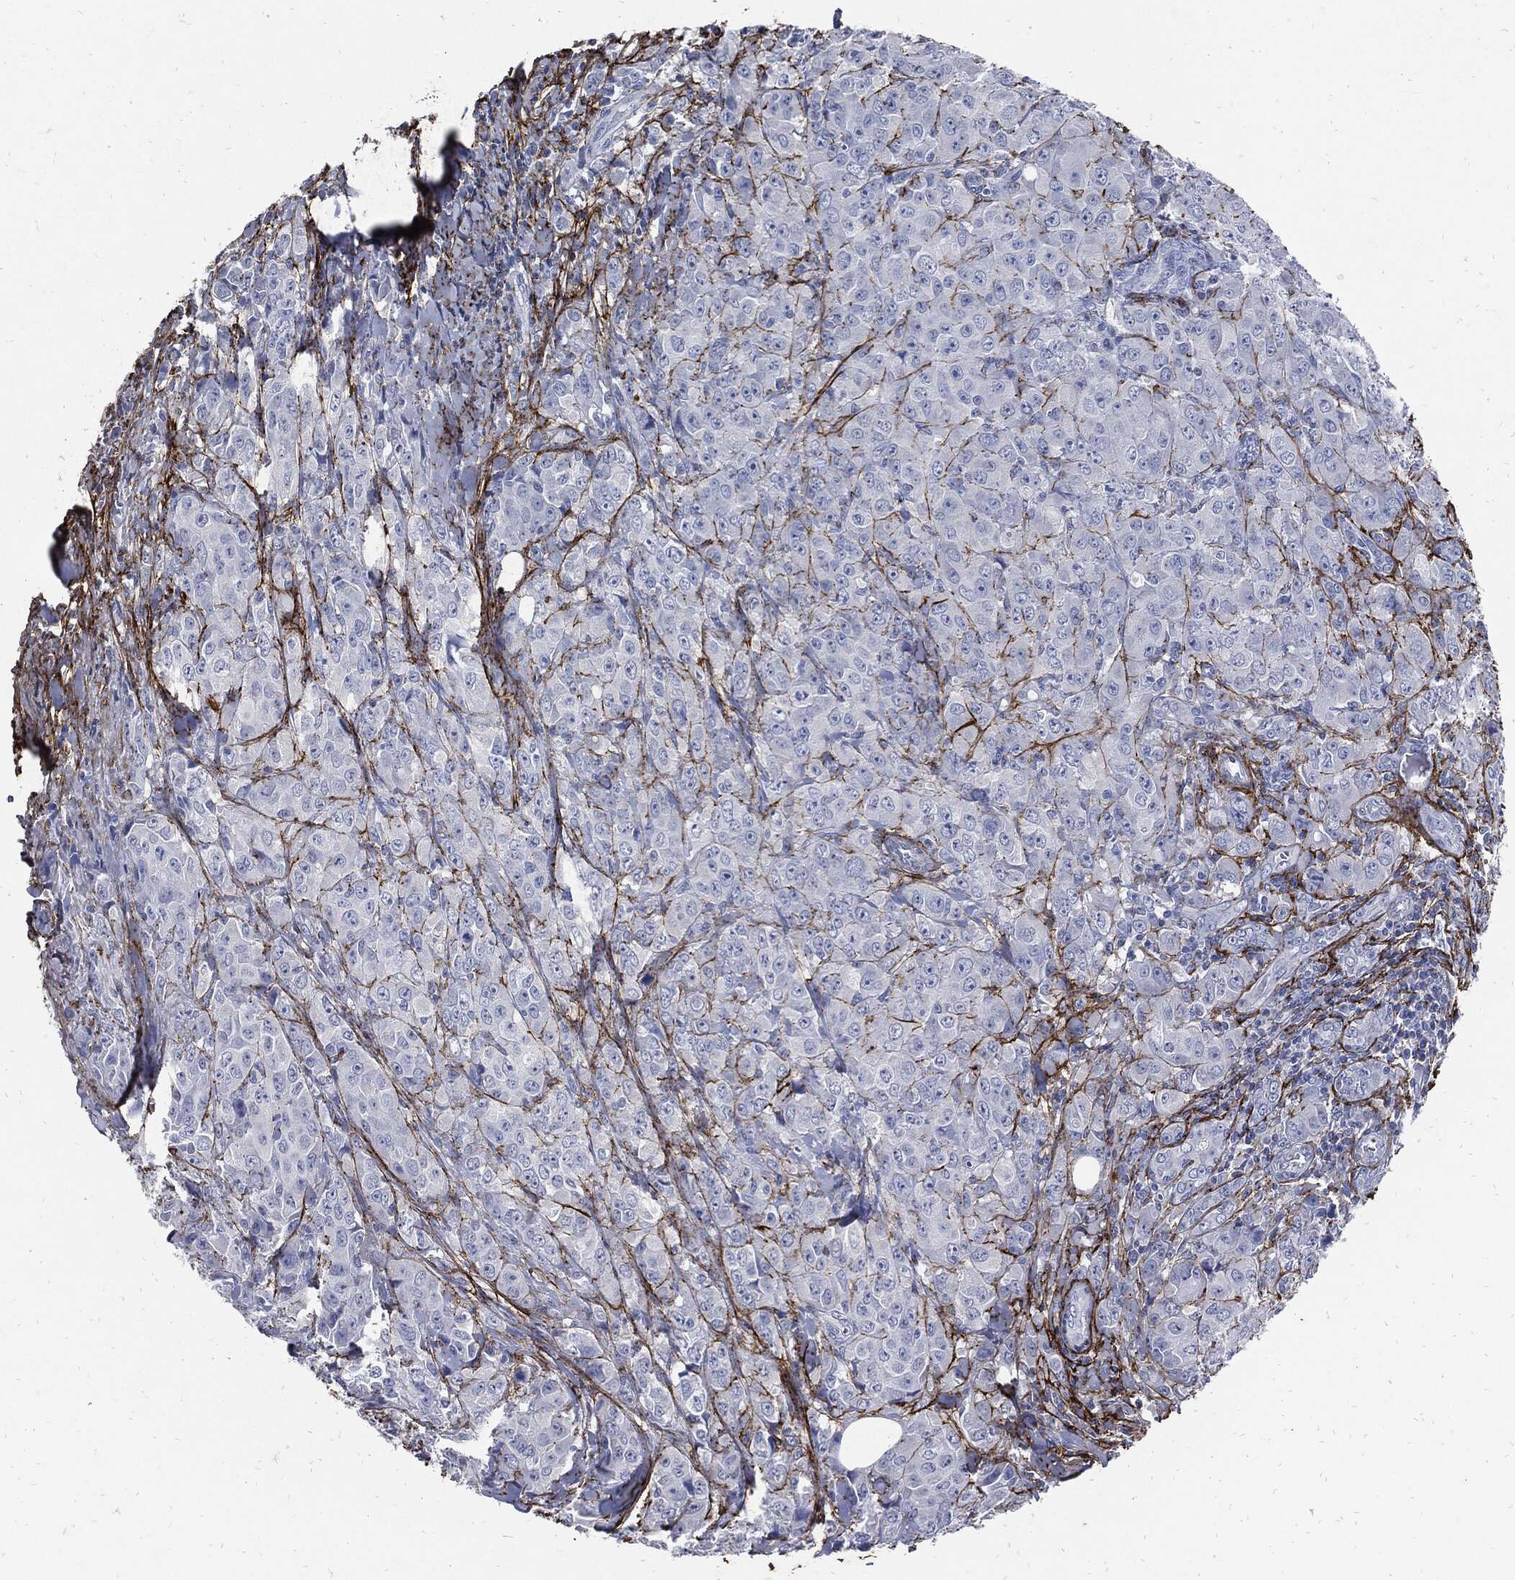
{"staining": {"intensity": "negative", "quantity": "none", "location": "none"}, "tissue": "breast cancer", "cell_type": "Tumor cells", "image_type": "cancer", "snomed": [{"axis": "morphology", "description": "Duct carcinoma"}, {"axis": "topography", "description": "Breast"}], "caption": "Image shows no protein positivity in tumor cells of infiltrating ductal carcinoma (breast) tissue. Nuclei are stained in blue.", "gene": "FBN1", "patient": {"sex": "female", "age": 43}}